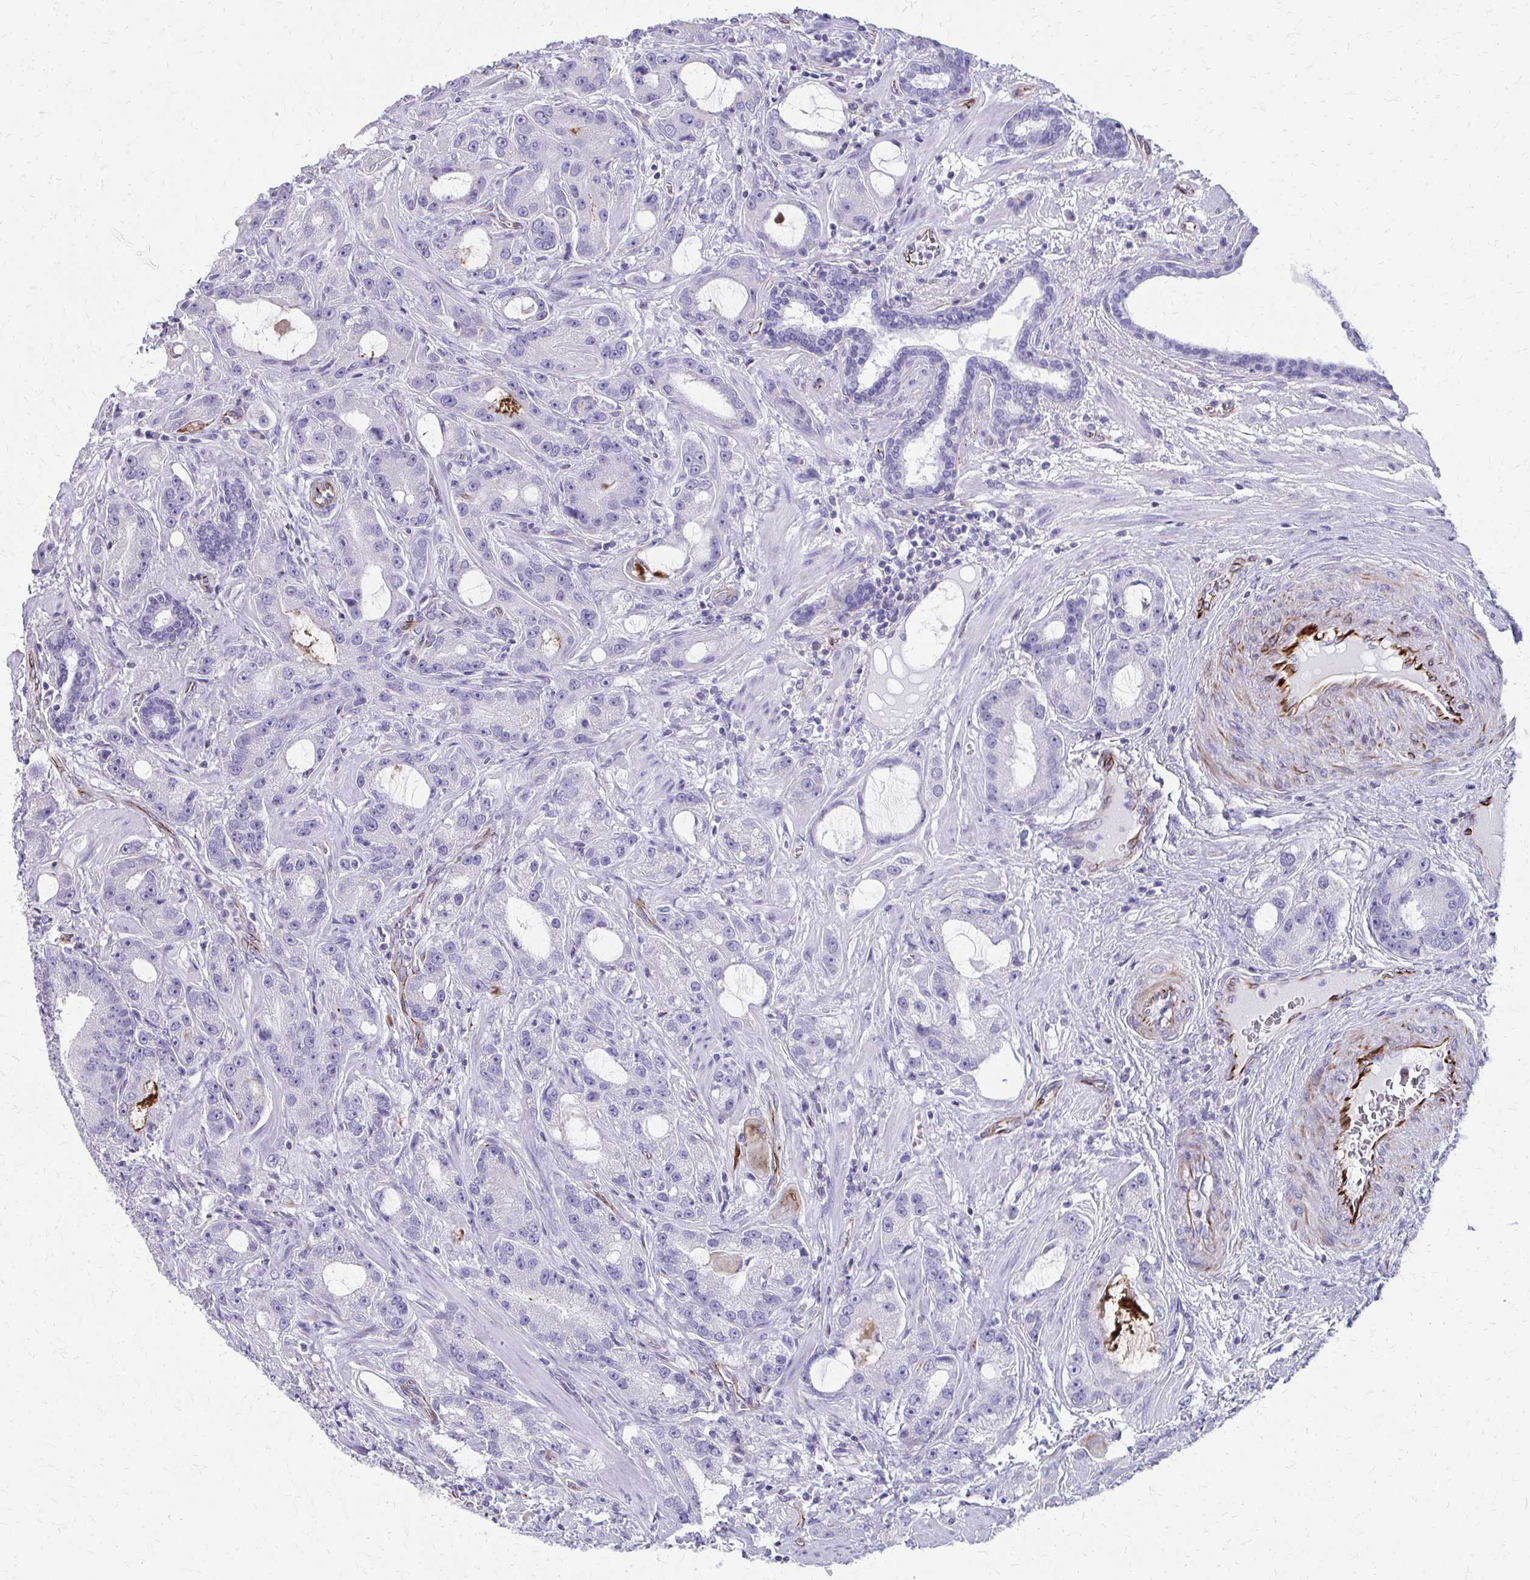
{"staining": {"intensity": "negative", "quantity": "none", "location": "none"}, "tissue": "prostate cancer", "cell_type": "Tumor cells", "image_type": "cancer", "snomed": [{"axis": "morphology", "description": "Adenocarcinoma, High grade"}, {"axis": "topography", "description": "Prostate"}], "caption": "A photomicrograph of human prostate high-grade adenocarcinoma is negative for staining in tumor cells.", "gene": "TRIM6", "patient": {"sex": "male", "age": 65}}